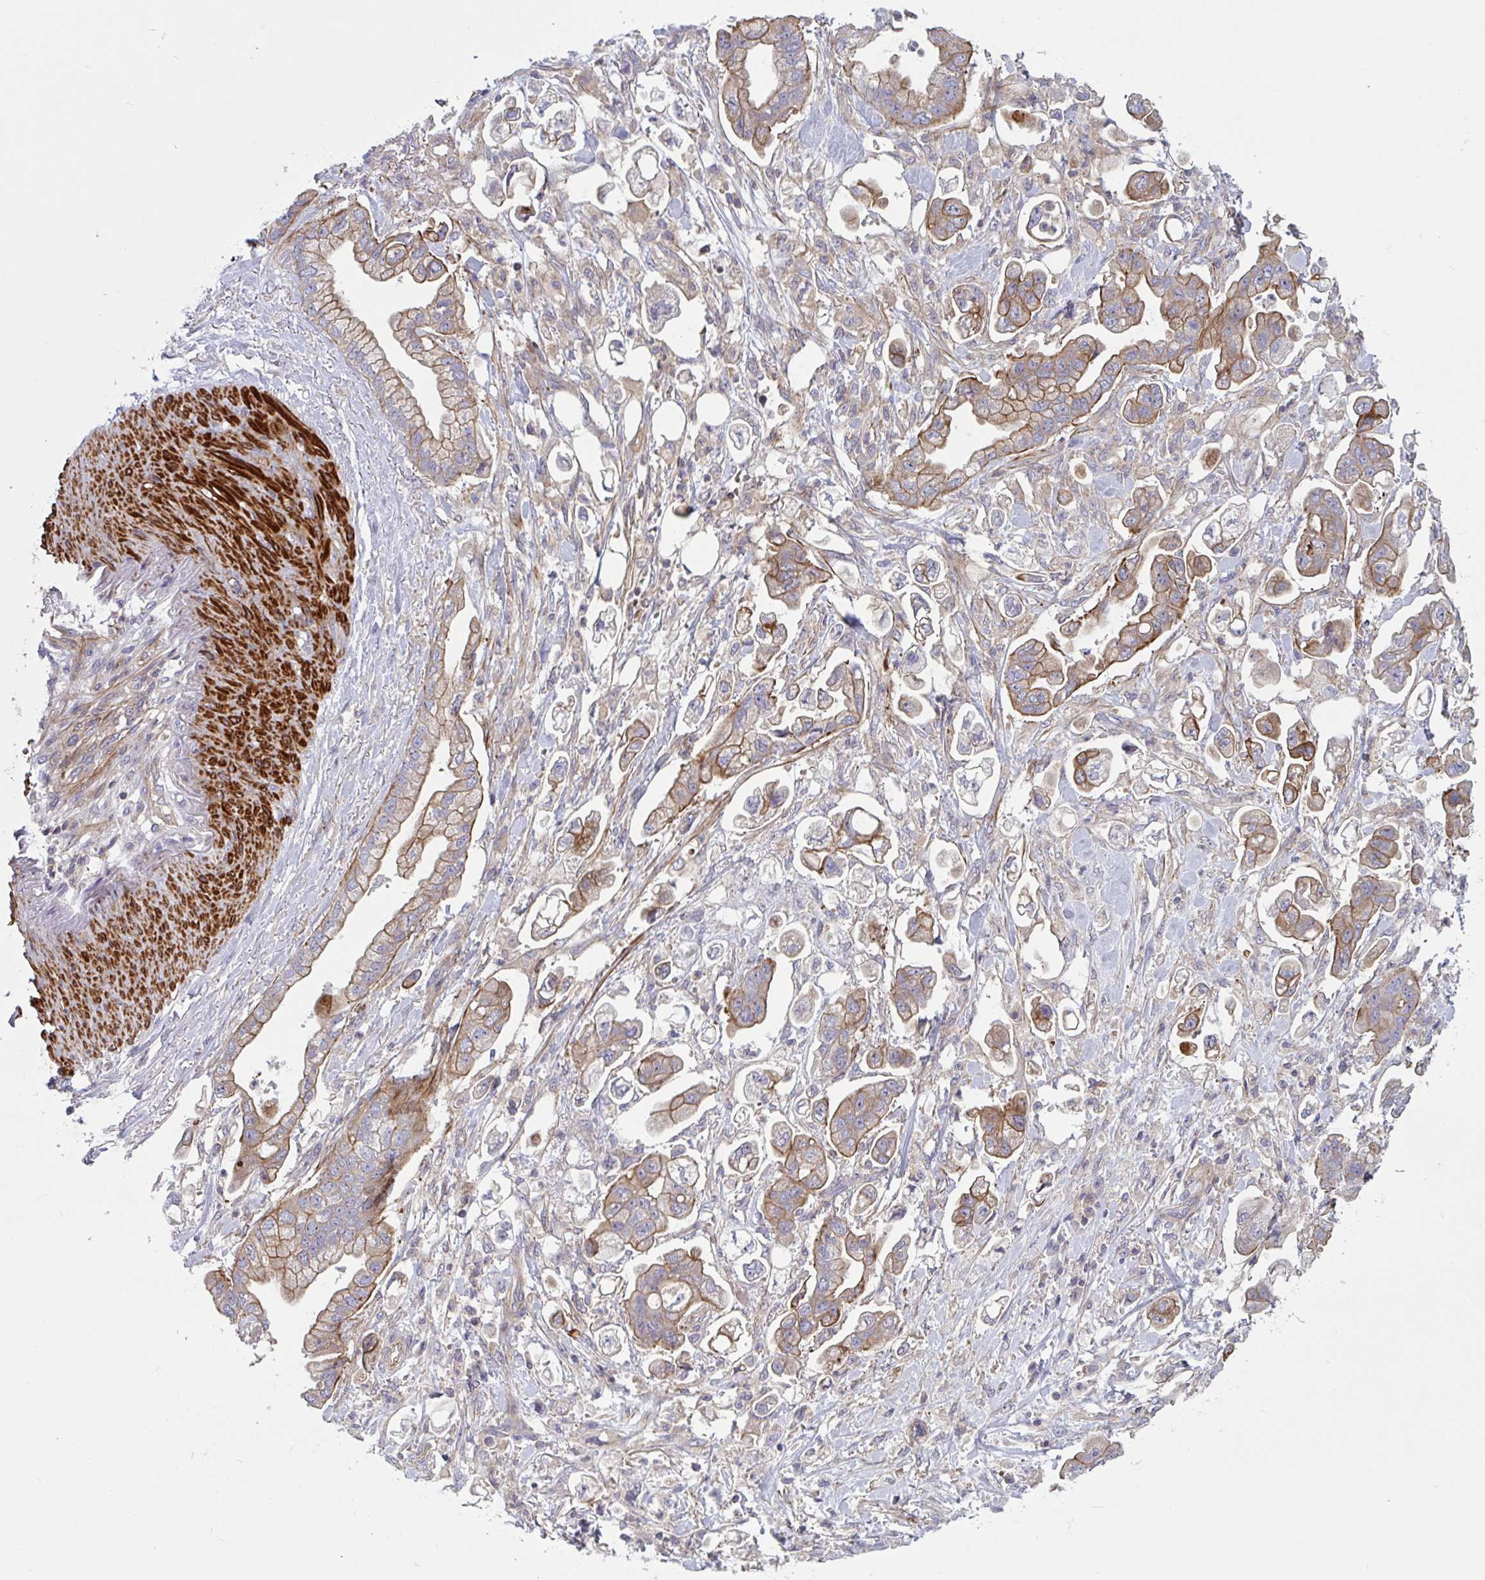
{"staining": {"intensity": "moderate", "quantity": ">75%", "location": "cytoplasmic/membranous"}, "tissue": "stomach cancer", "cell_type": "Tumor cells", "image_type": "cancer", "snomed": [{"axis": "morphology", "description": "Adenocarcinoma, NOS"}, {"axis": "topography", "description": "Stomach"}], "caption": "Approximately >75% of tumor cells in adenocarcinoma (stomach) display moderate cytoplasmic/membranous protein expression as visualized by brown immunohistochemical staining.", "gene": "TANK", "patient": {"sex": "male", "age": 62}}